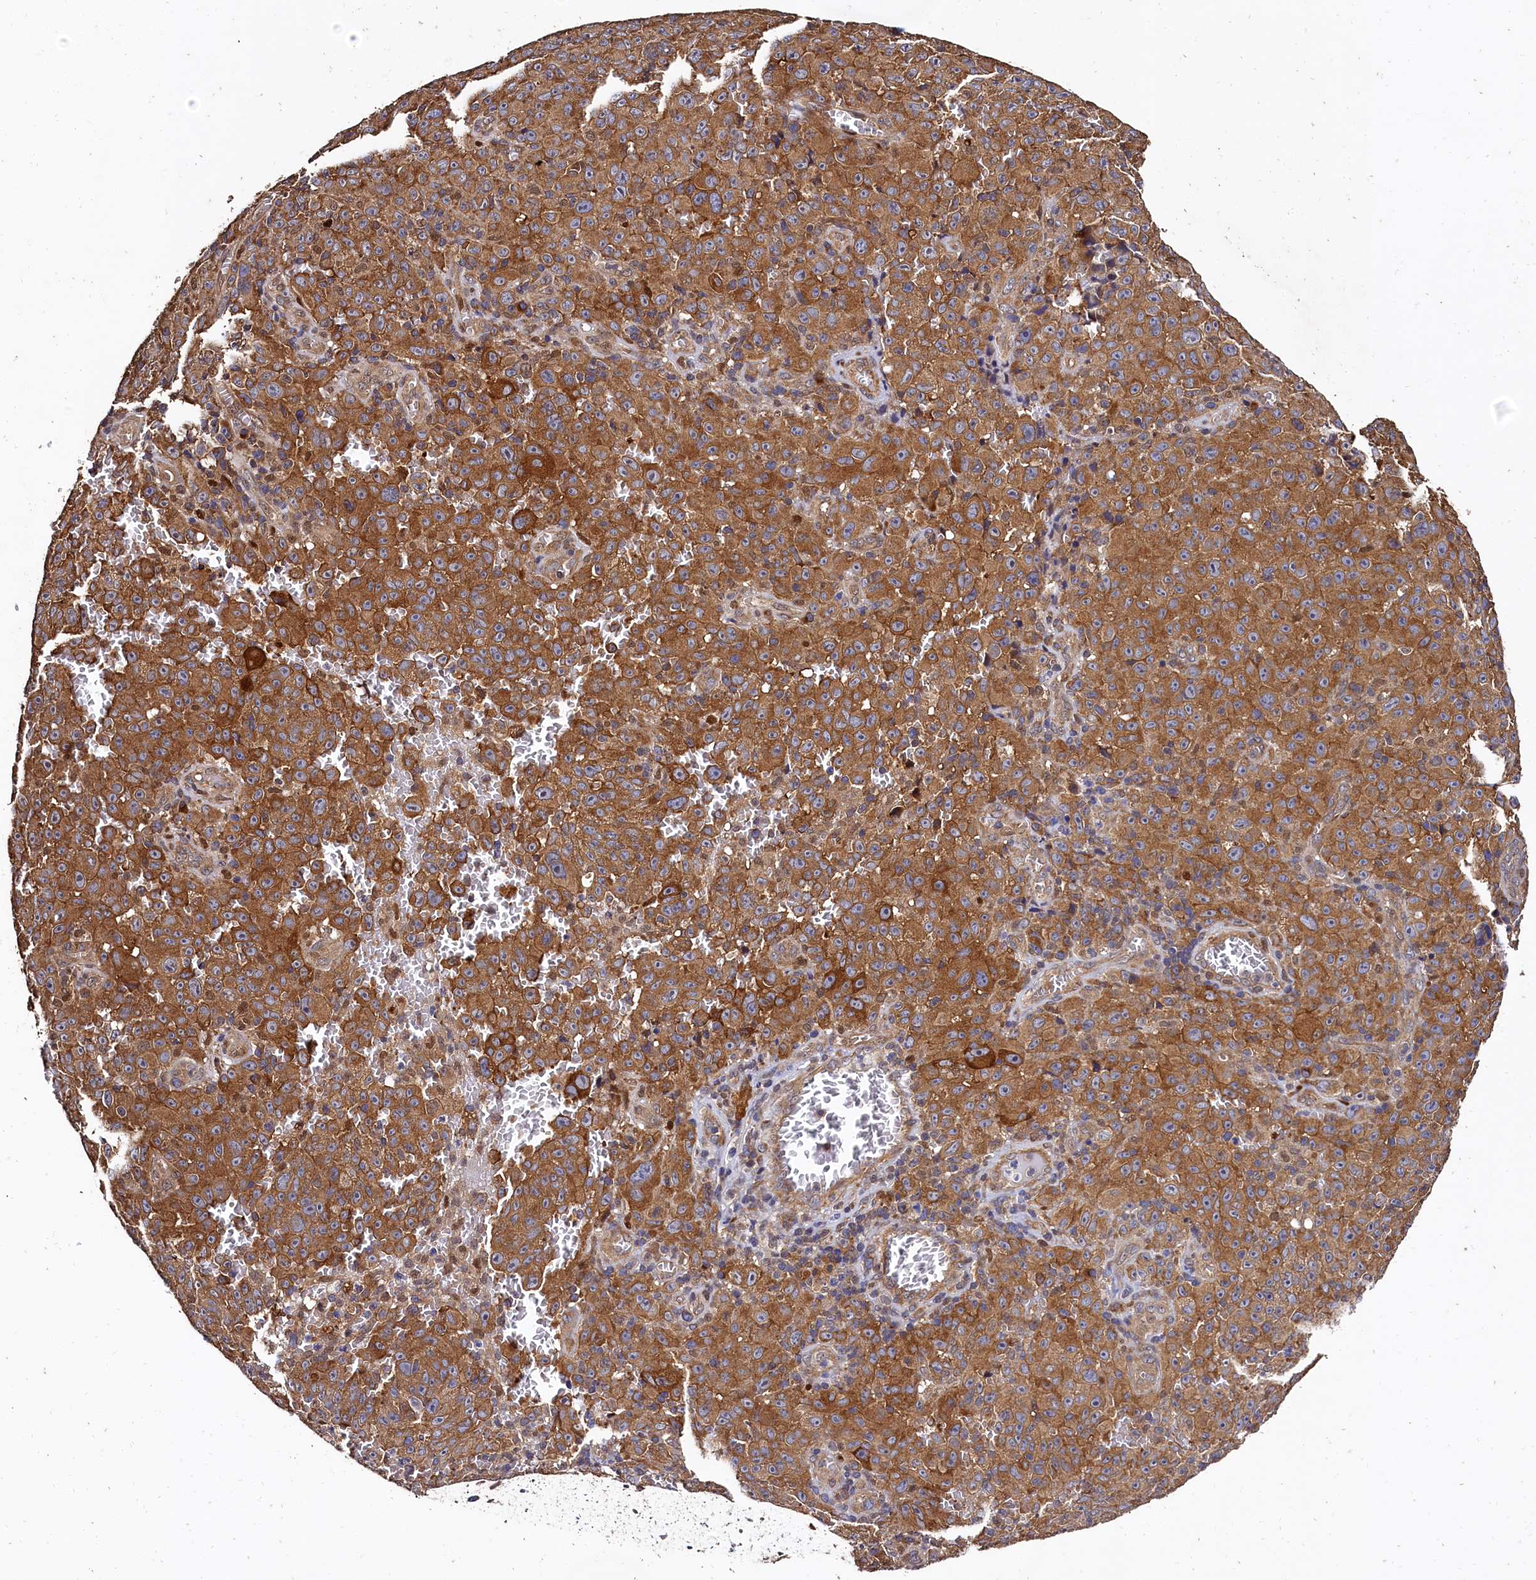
{"staining": {"intensity": "moderate", "quantity": ">75%", "location": "cytoplasmic/membranous"}, "tissue": "melanoma", "cell_type": "Tumor cells", "image_type": "cancer", "snomed": [{"axis": "morphology", "description": "Malignant melanoma, NOS"}, {"axis": "topography", "description": "Skin"}], "caption": "Tumor cells show medium levels of moderate cytoplasmic/membranous positivity in approximately >75% of cells in malignant melanoma.", "gene": "KLC2", "patient": {"sex": "female", "age": 82}}